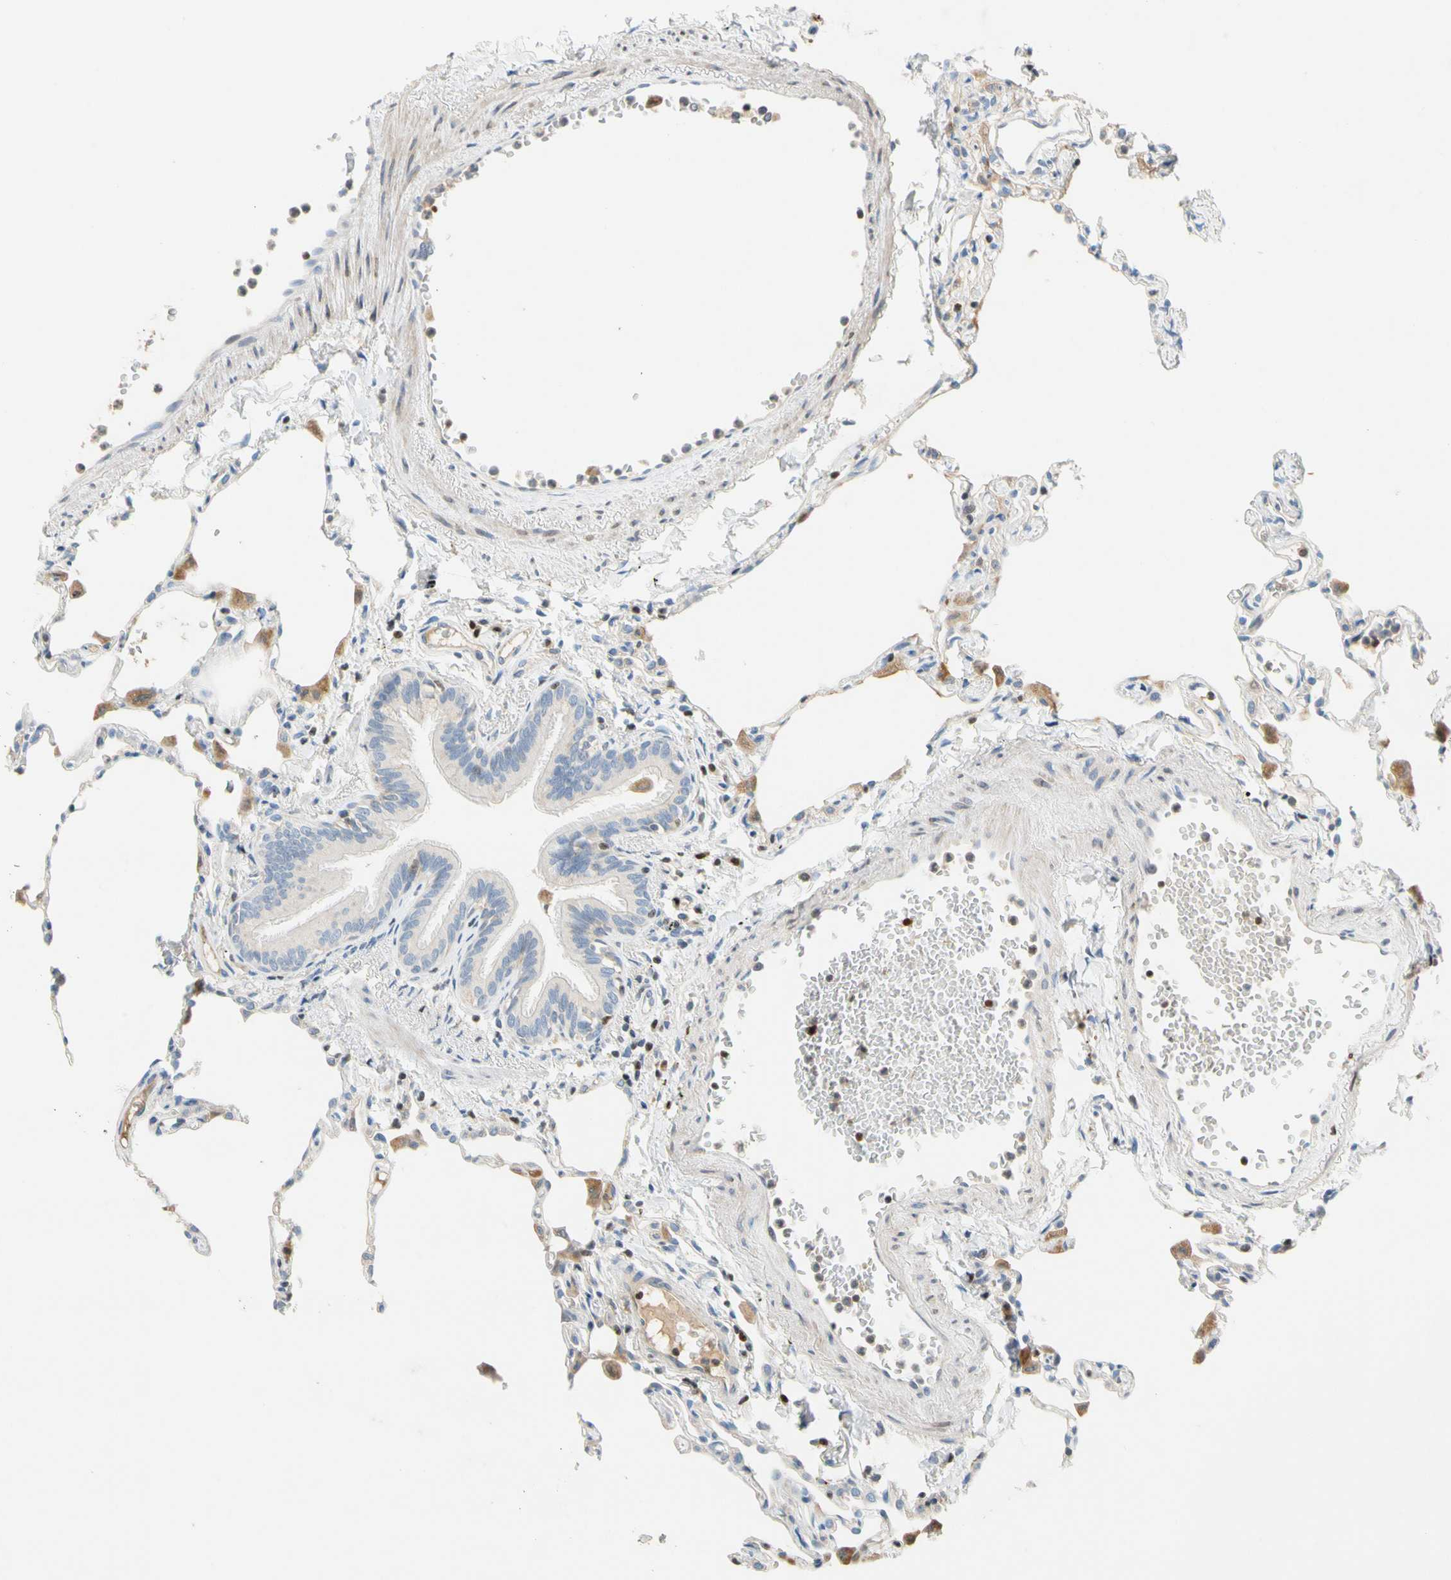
{"staining": {"intensity": "negative", "quantity": "none", "location": "none"}, "tissue": "lung", "cell_type": "Alveolar cells", "image_type": "normal", "snomed": [{"axis": "morphology", "description": "Normal tissue, NOS"}, {"axis": "topography", "description": "Lung"}], "caption": "IHC of normal lung shows no expression in alveolar cells. (DAB (3,3'-diaminobenzidine) IHC visualized using brightfield microscopy, high magnification).", "gene": "SP140", "patient": {"sex": "female", "age": 49}}